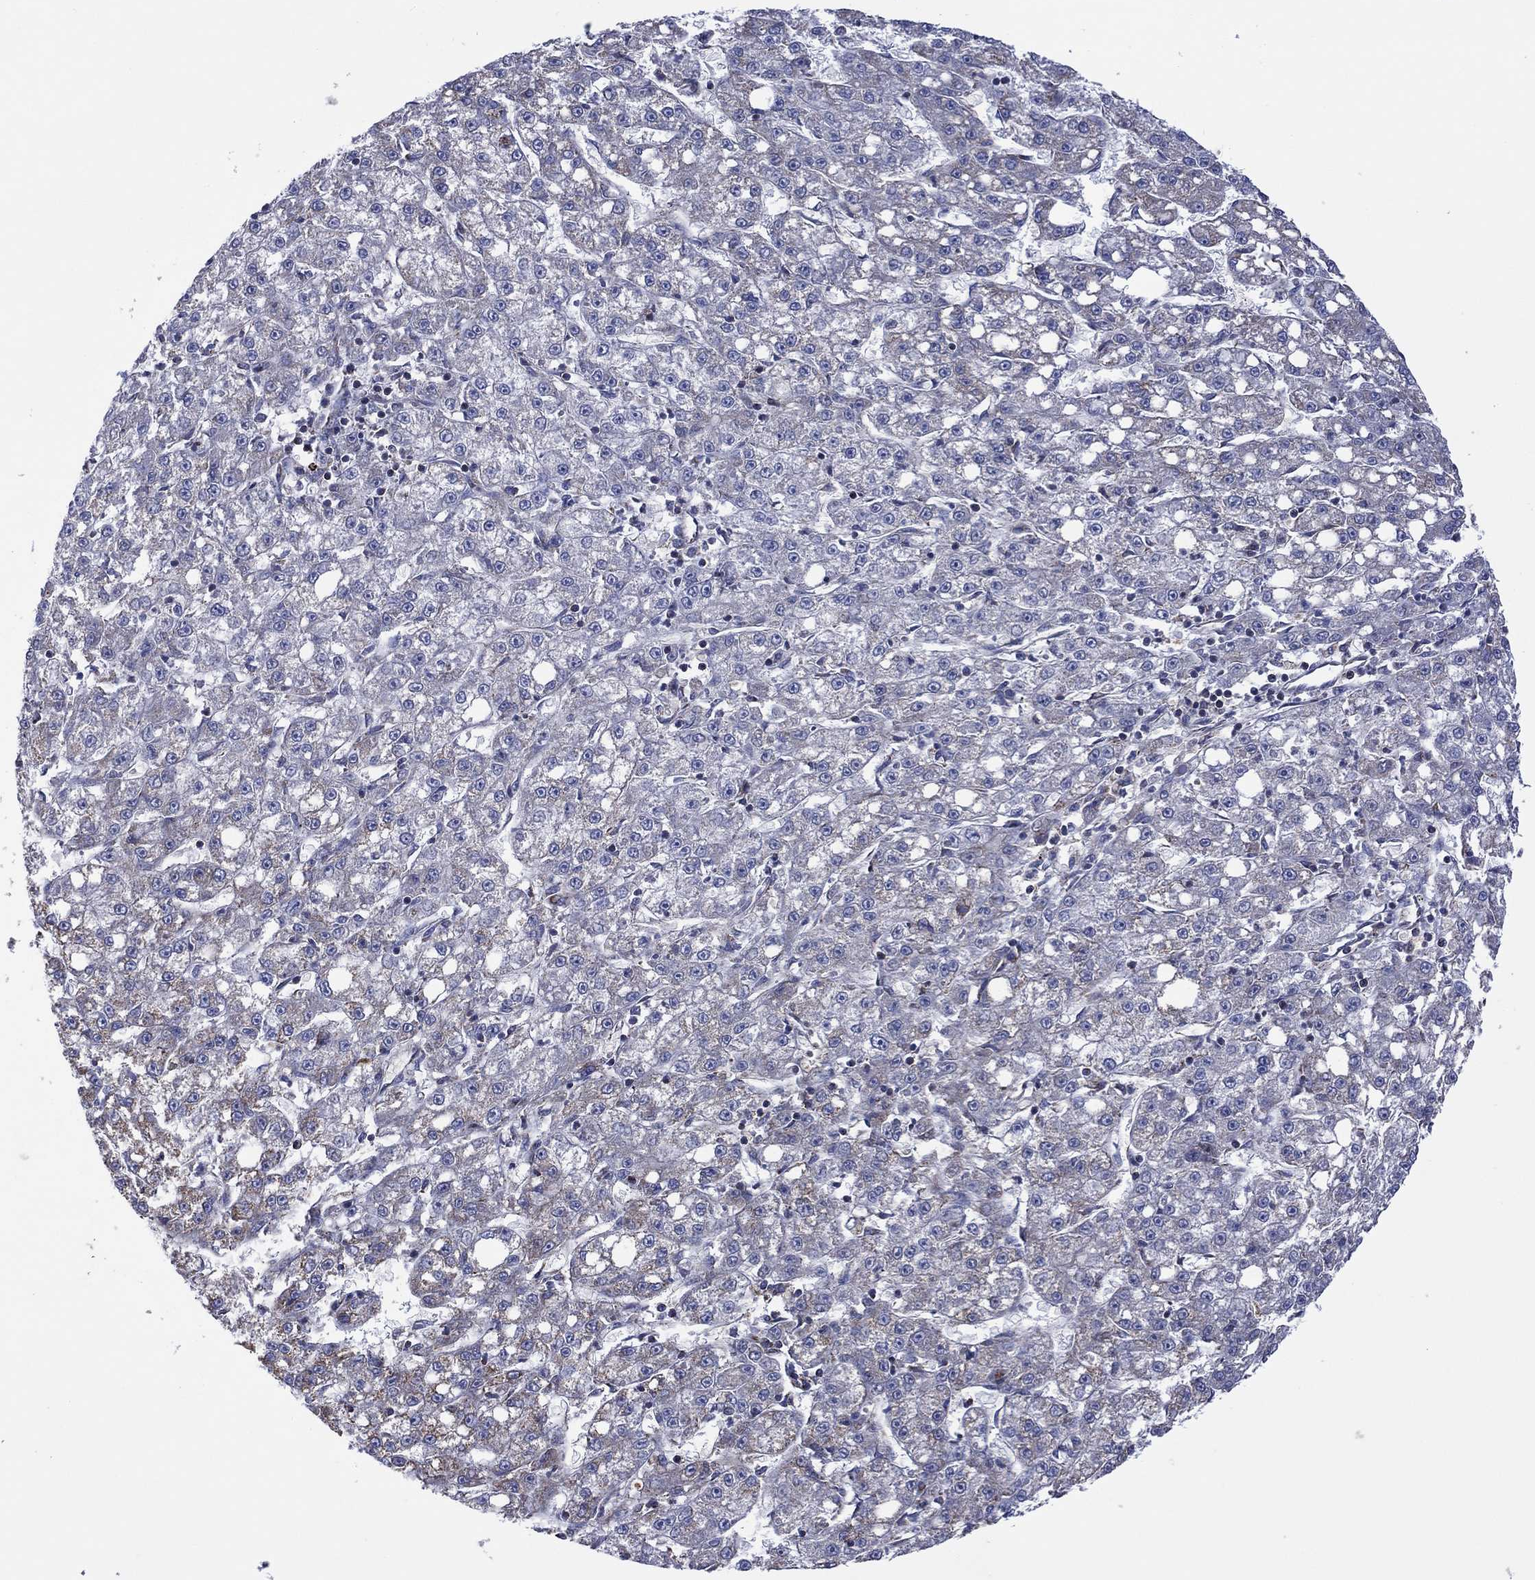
{"staining": {"intensity": "negative", "quantity": "none", "location": "none"}, "tissue": "liver cancer", "cell_type": "Tumor cells", "image_type": "cancer", "snomed": [{"axis": "morphology", "description": "Carcinoma, Hepatocellular, NOS"}, {"axis": "topography", "description": "Liver"}], "caption": "Immunohistochemistry (IHC) of human liver cancer shows no positivity in tumor cells. (DAB immunohistochemistry (IHC) visualized using brightfield microscopy, high magnification).", "gene": "PIDD1", "patient": {"sex": "female", "age": 65}}